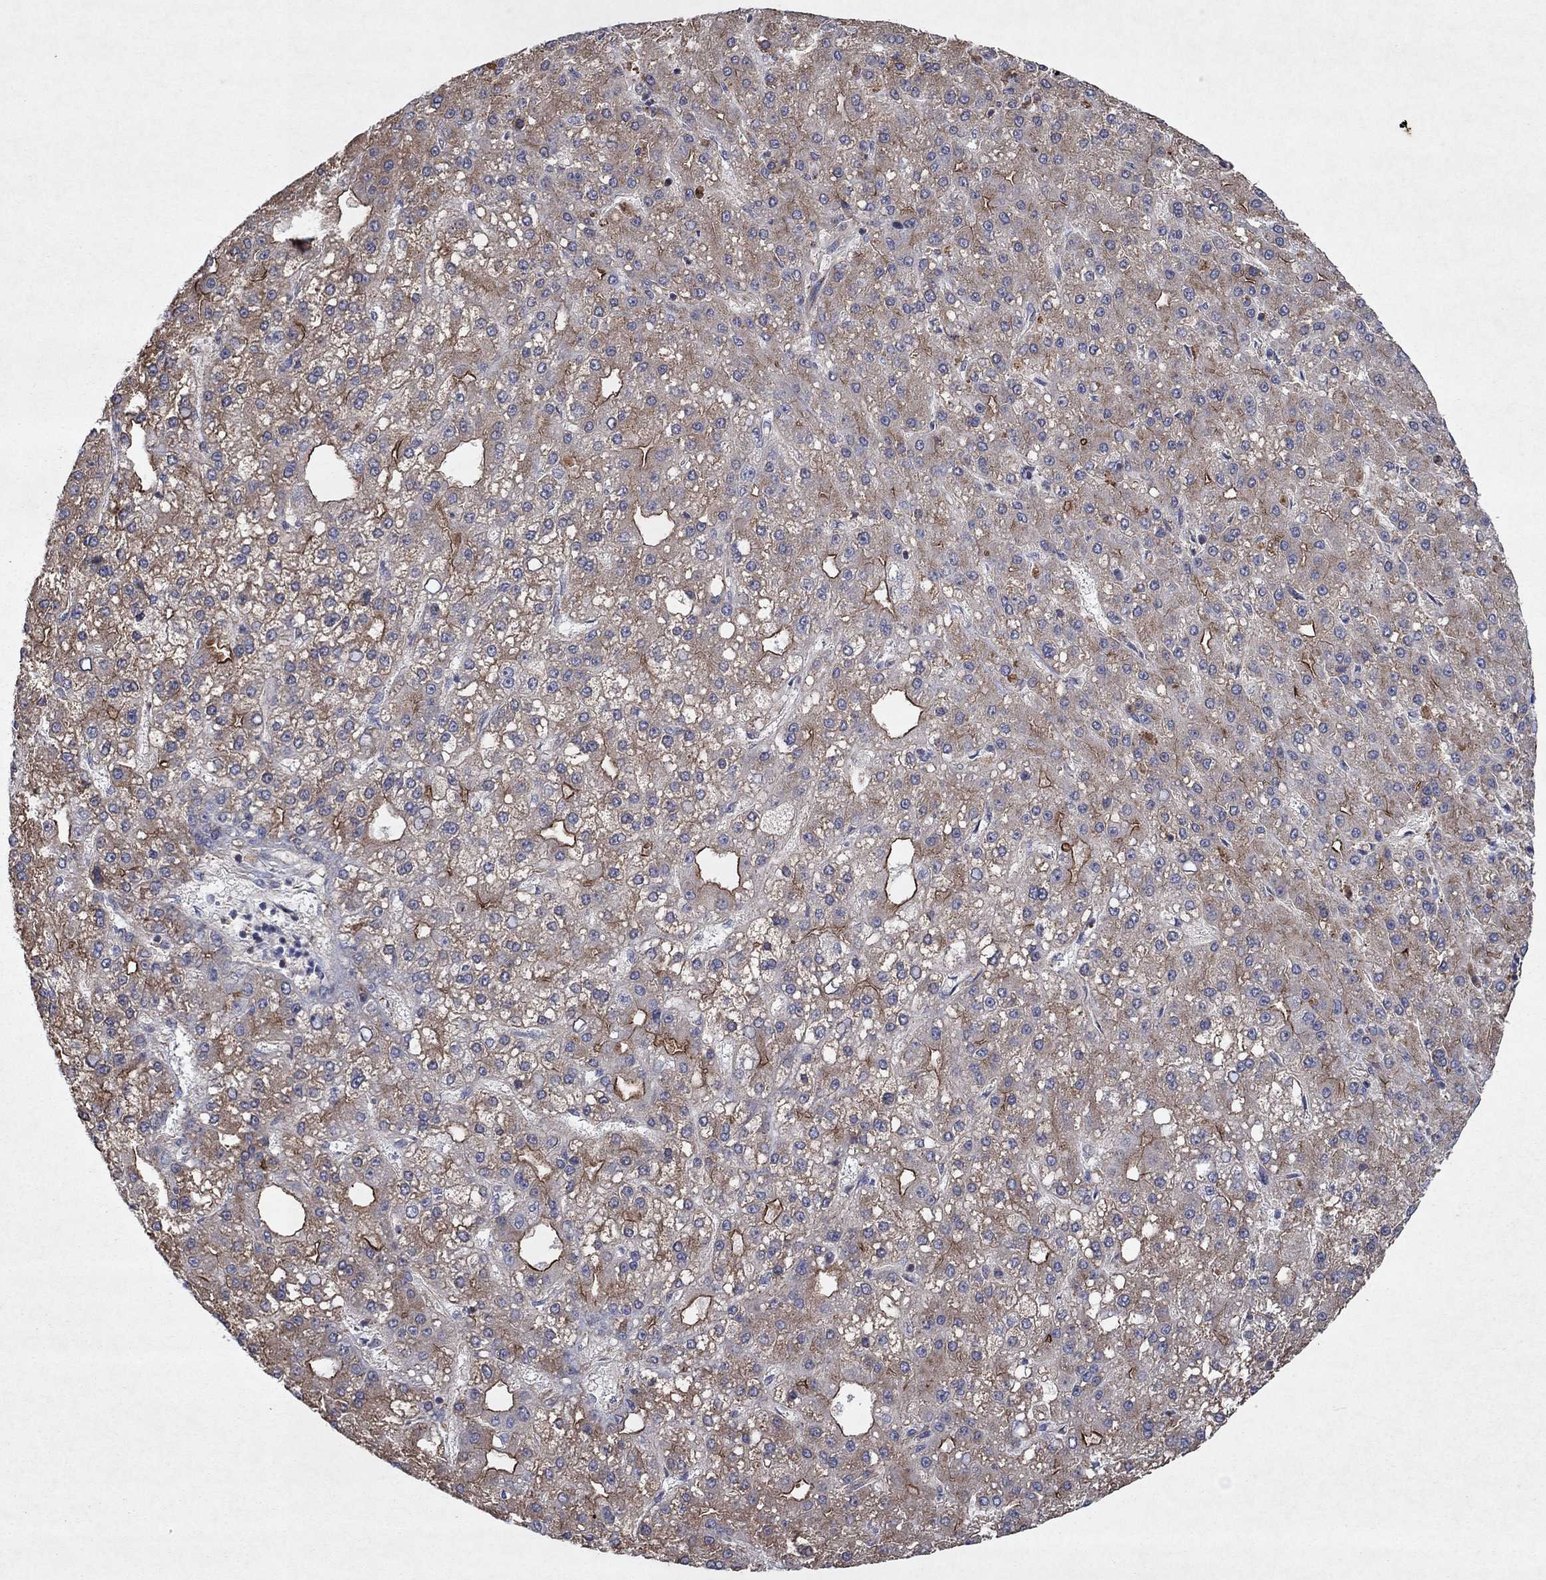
{"staining": {"intensity": "moderate", "quantity": "25%-75%", "location": "cytoplasmic/membranous"}, "tissue": "liver cancer", "cell_type": "Tumor cells", "image_type": "cancer", "snomed": [{"axis": "morphology", "description": "Carcinoma, Hepatocellular, NOS"}, {"axis": "topography", "description": "Liver"}], "caption": "This image displays IHC staining of human hepatocellular carcinoma (liver), with medium moderate cytoplasmic/membranous expression in about 25%-75% of tumor cells.", "gene": "FRG1", "patient": {"sex": "male", "age": 67}}